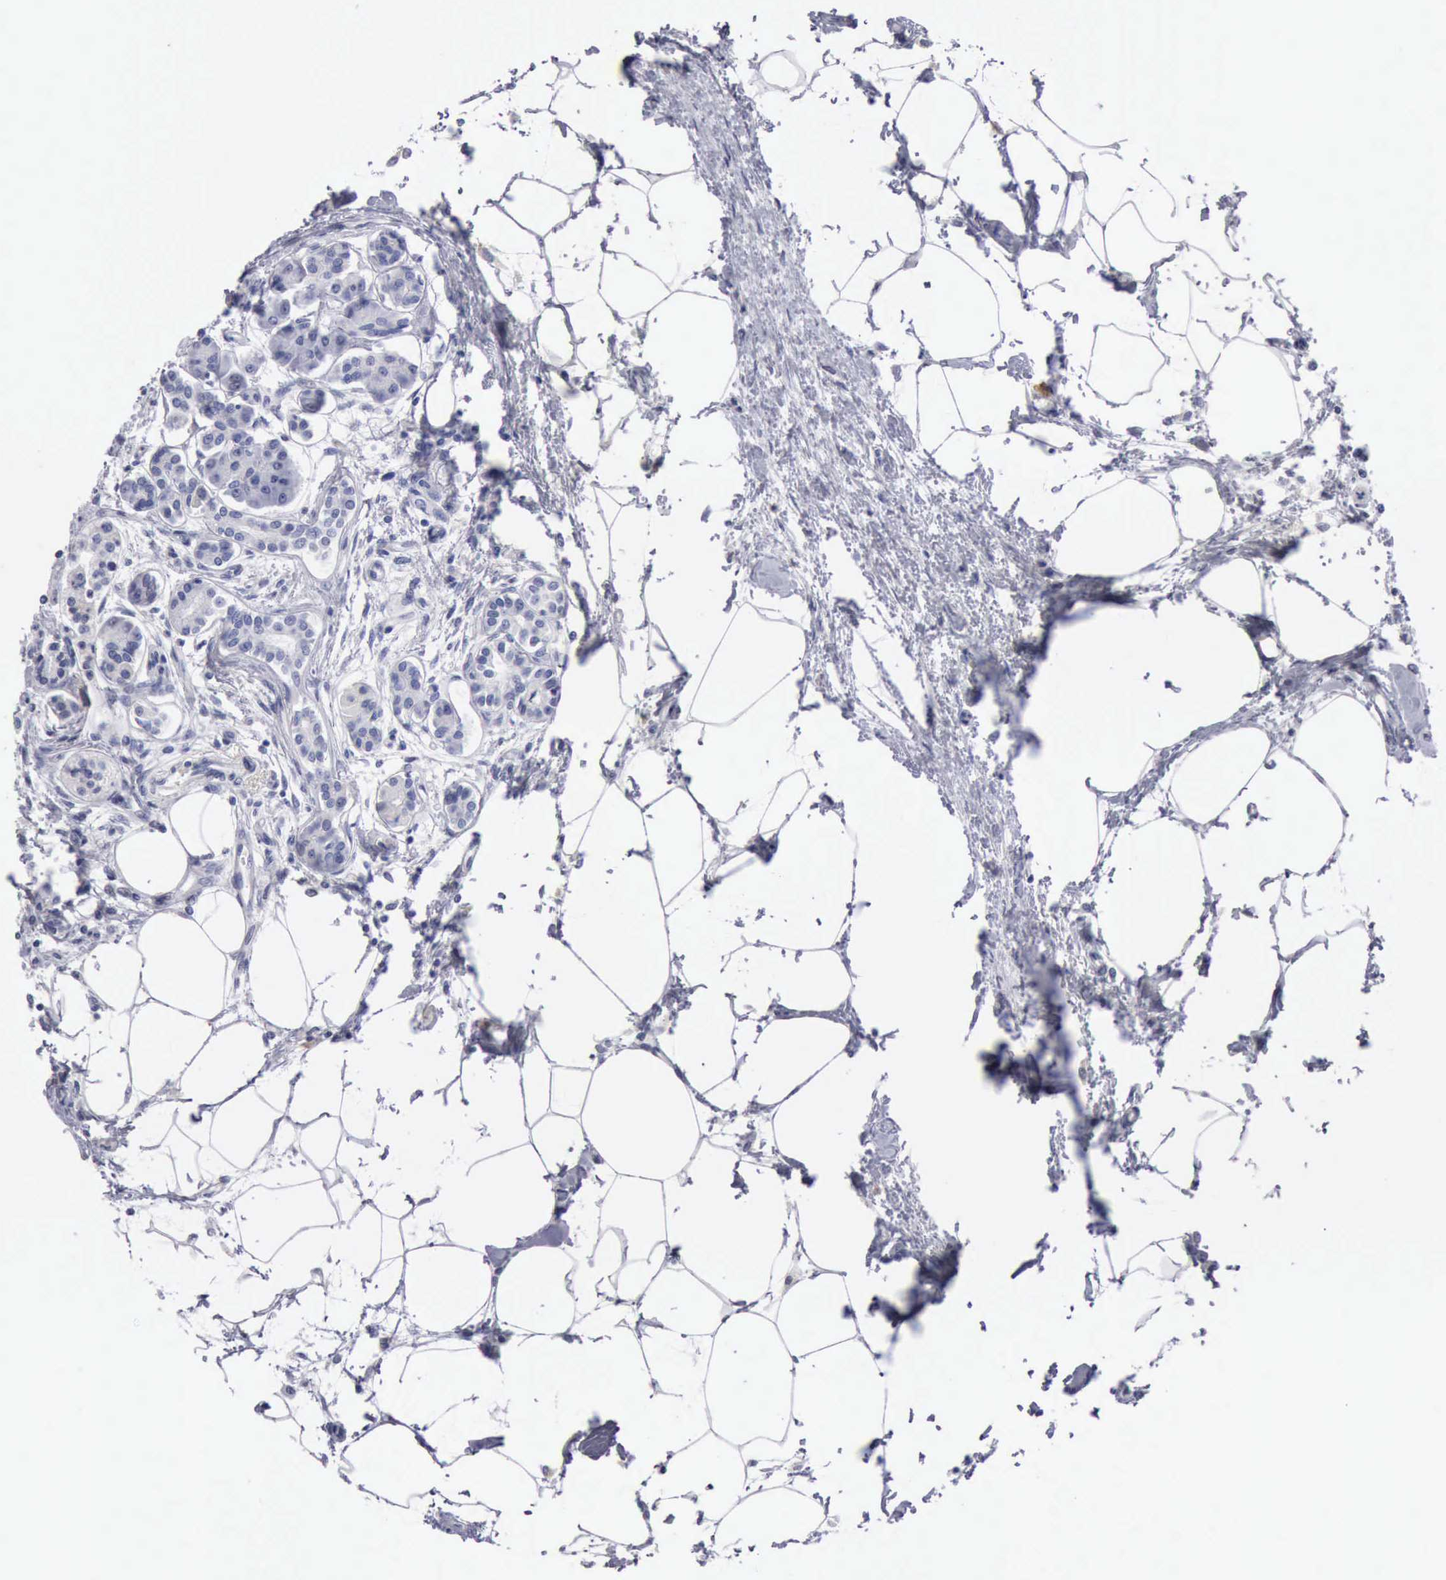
{"staining": {"intensity": "negative", "quantity": "none", "location": "none"}, "tissue": "pancreas", "cell_type": "Exocrine glandular cells", "image_type": "normal", "snomed": [{"axis": "morphology", "description": "Normal tissue, NOS"}, {"axis": "topography", "description": "Pancreas"}, {"axis": "topography", "description": "Duodenum"}], "caption": "The immunohistochemistry (IHC) histopathology image has no significant positivity in exocrine glandular cells of pancreas. (Brightfield microscopy of DAB (3,3'-diaminobenzidine) IHC at high magnification).", "gene": "CYP19A1", "patient": {"sex": "male", "age": 79}}